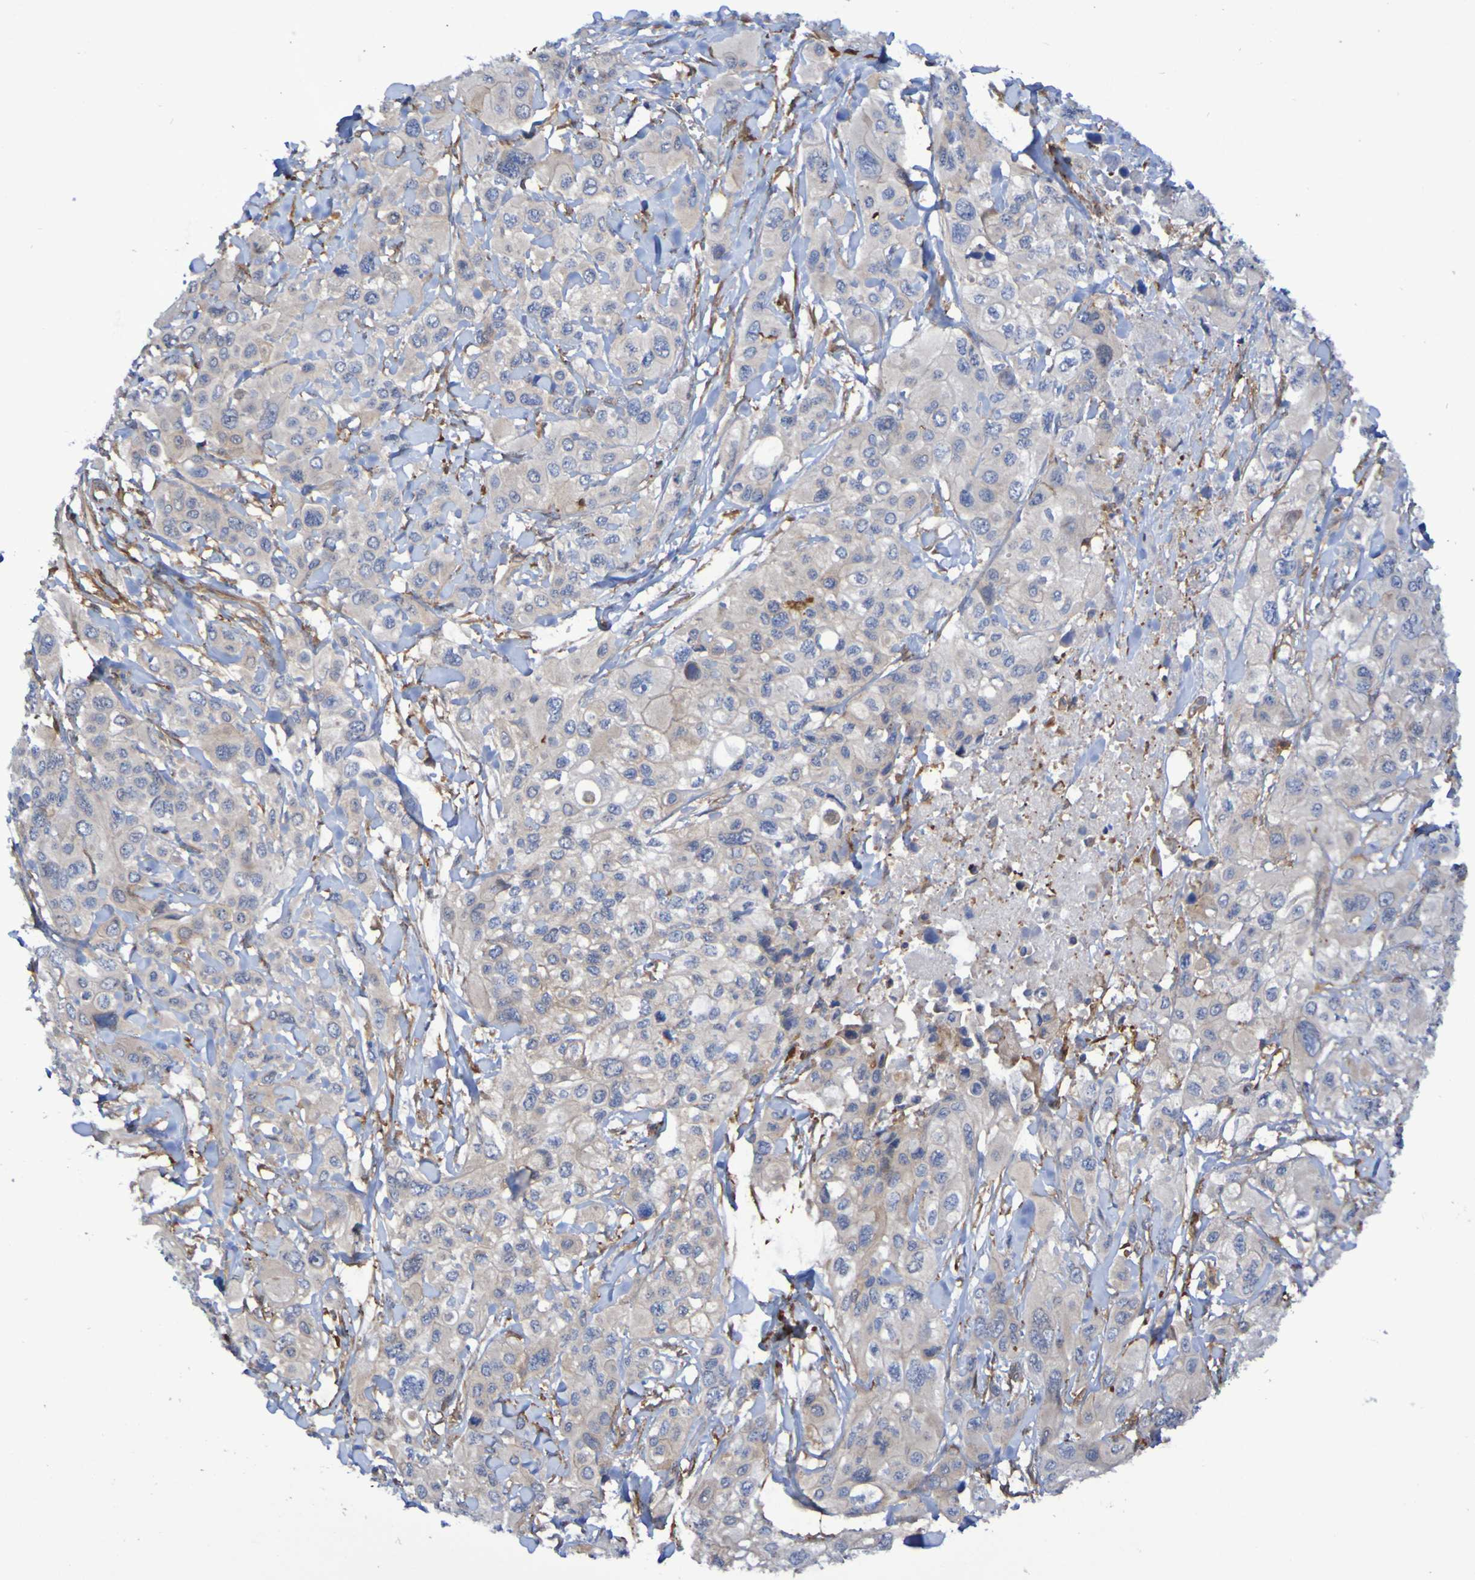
{"staining": {"intensity": "moderate", "quantity": "<25%", "location": "cytoplasmic/membranous"}, "tissue": "pancreatic cancer", "cell_type": "Tumor cells", "image_type": "cancer", "snomed": [{"axis": "morphology", "description": "Adenocarcinoma, NOS"}, {"axis": "topography", "description": "Pancreas"}], "caption": "Tumor cells display moderate cytoplasmic/membranous expression in about <25% of cells in adenocarcinoma (pancreatic).", "gene": "SCRG1", "patient": {"sex": "male", "age": 73}}